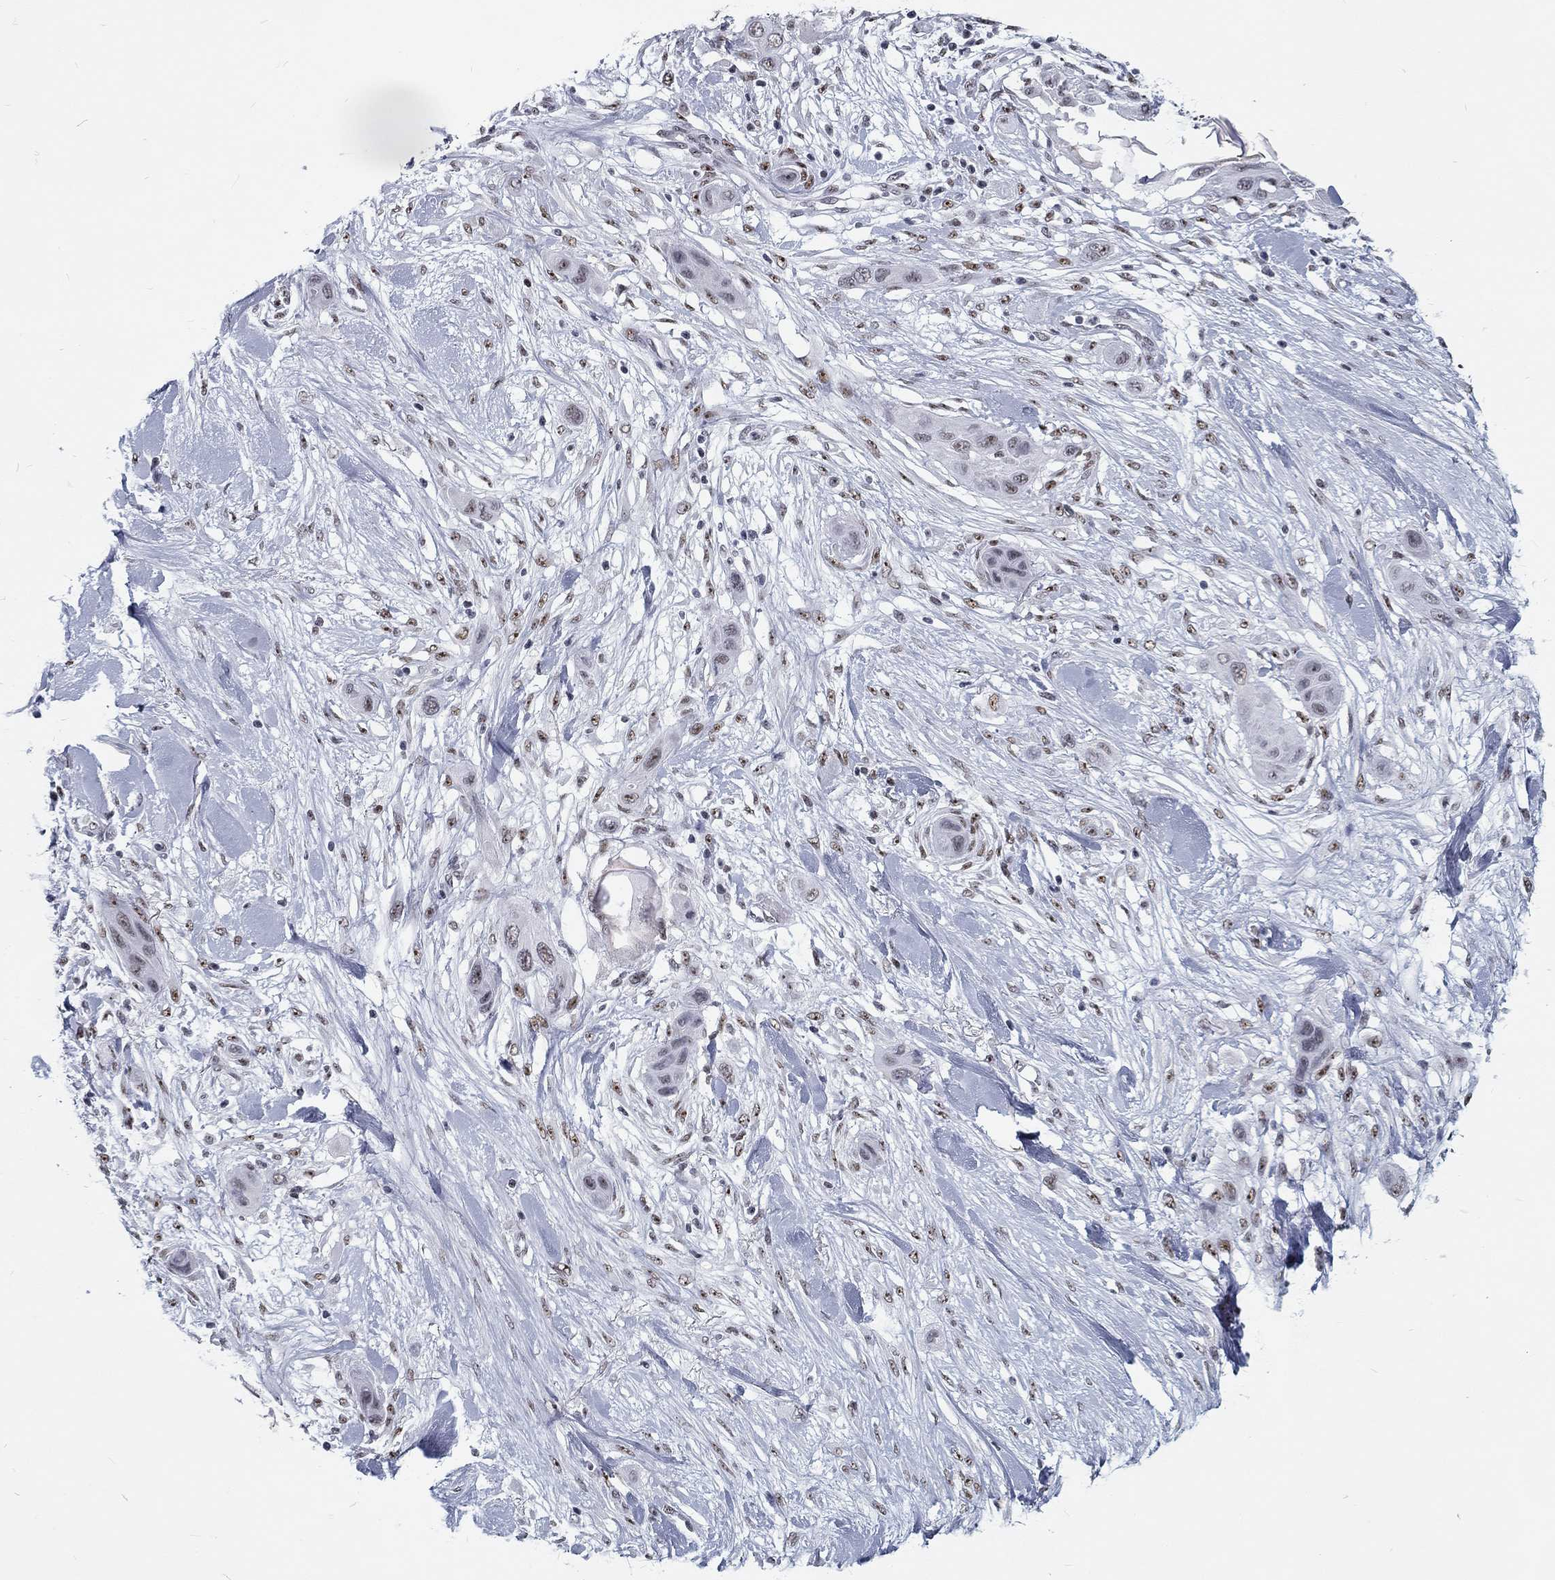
{"staining": {"intensity": "weak", "quantity": "25%-75%", "location": "nuclear"}, "tissue": "skin cancer", "cell_type": "Tumor cells", "image_type": "cancer", "snomed": [{"axis": "morphology", "description": "Squamous cell carcinoma, NOS"}, {"axis": "topography", "description": "Skin"}], "caption": "This is a photomicrograph of IHC staining of skin cancer, which shows weak positivity in the nuclear of tumor cells.", "gene": "SNORC", "patient": {"sex": "male", "age": 79}}